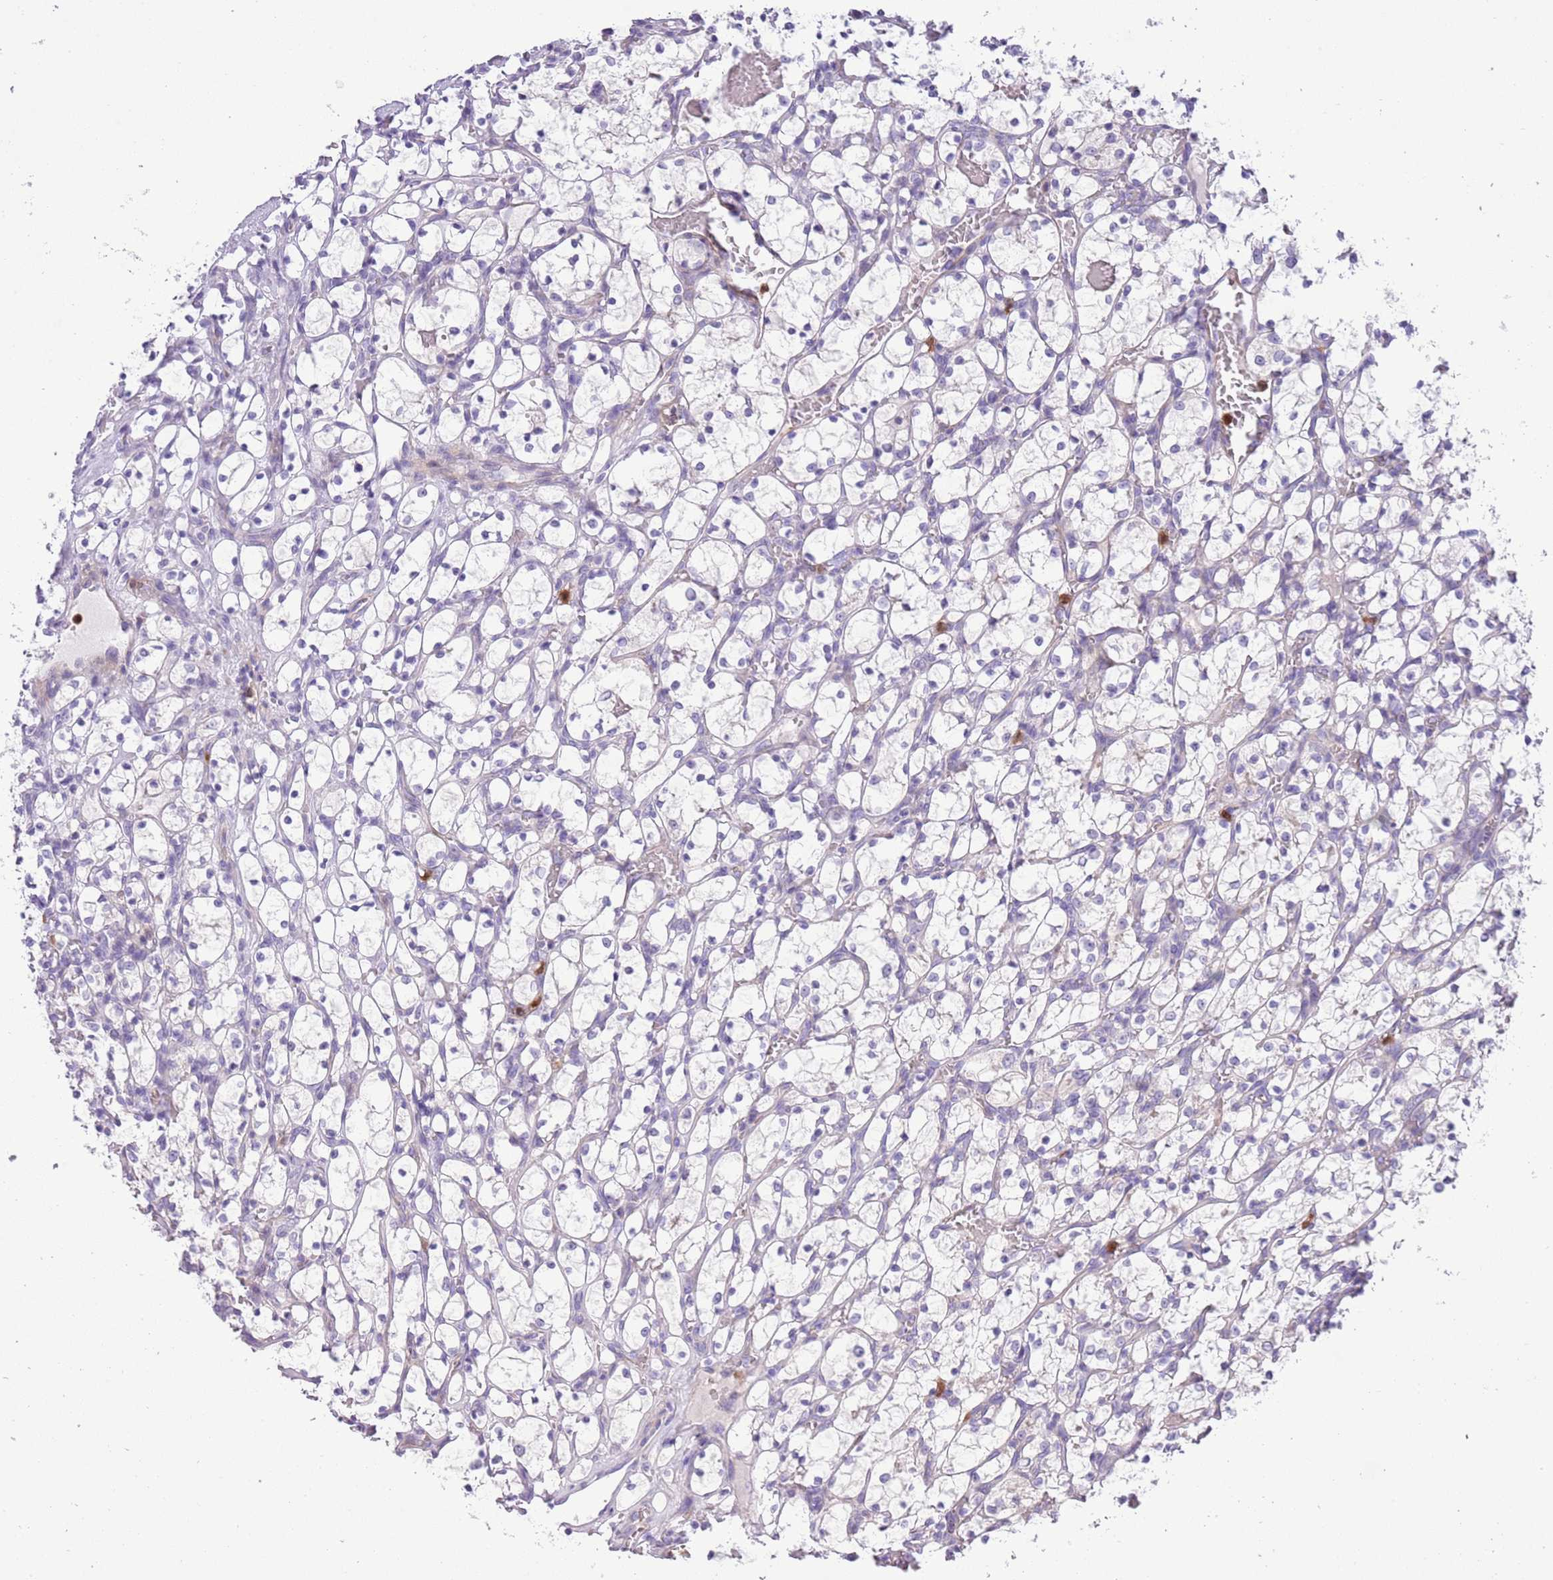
{"staining": {"intensity": "negative", "quantity": "none", "location": "none"}, "tissue": "renal cancer", "cell_type": "Tumor cells", "image_type": "cancer", "snomed": [{"axis": "morphology", "description": "Adenocarcinoma, NOS"}, {"axis": "topography", "description": "Kidney"}], "caption": "Immunohistochemistry photomicrograph of adenocarcinoma (renal) stained for a protein (brown), which reveals no expression in tumor cells. (DAB (3,3'-diaminobenzidine) immunohistochemistry (IHC) with hematoxylin counter stain).", "gene": "OR6M1", "patient": {"sex": "female", "age": 69}}